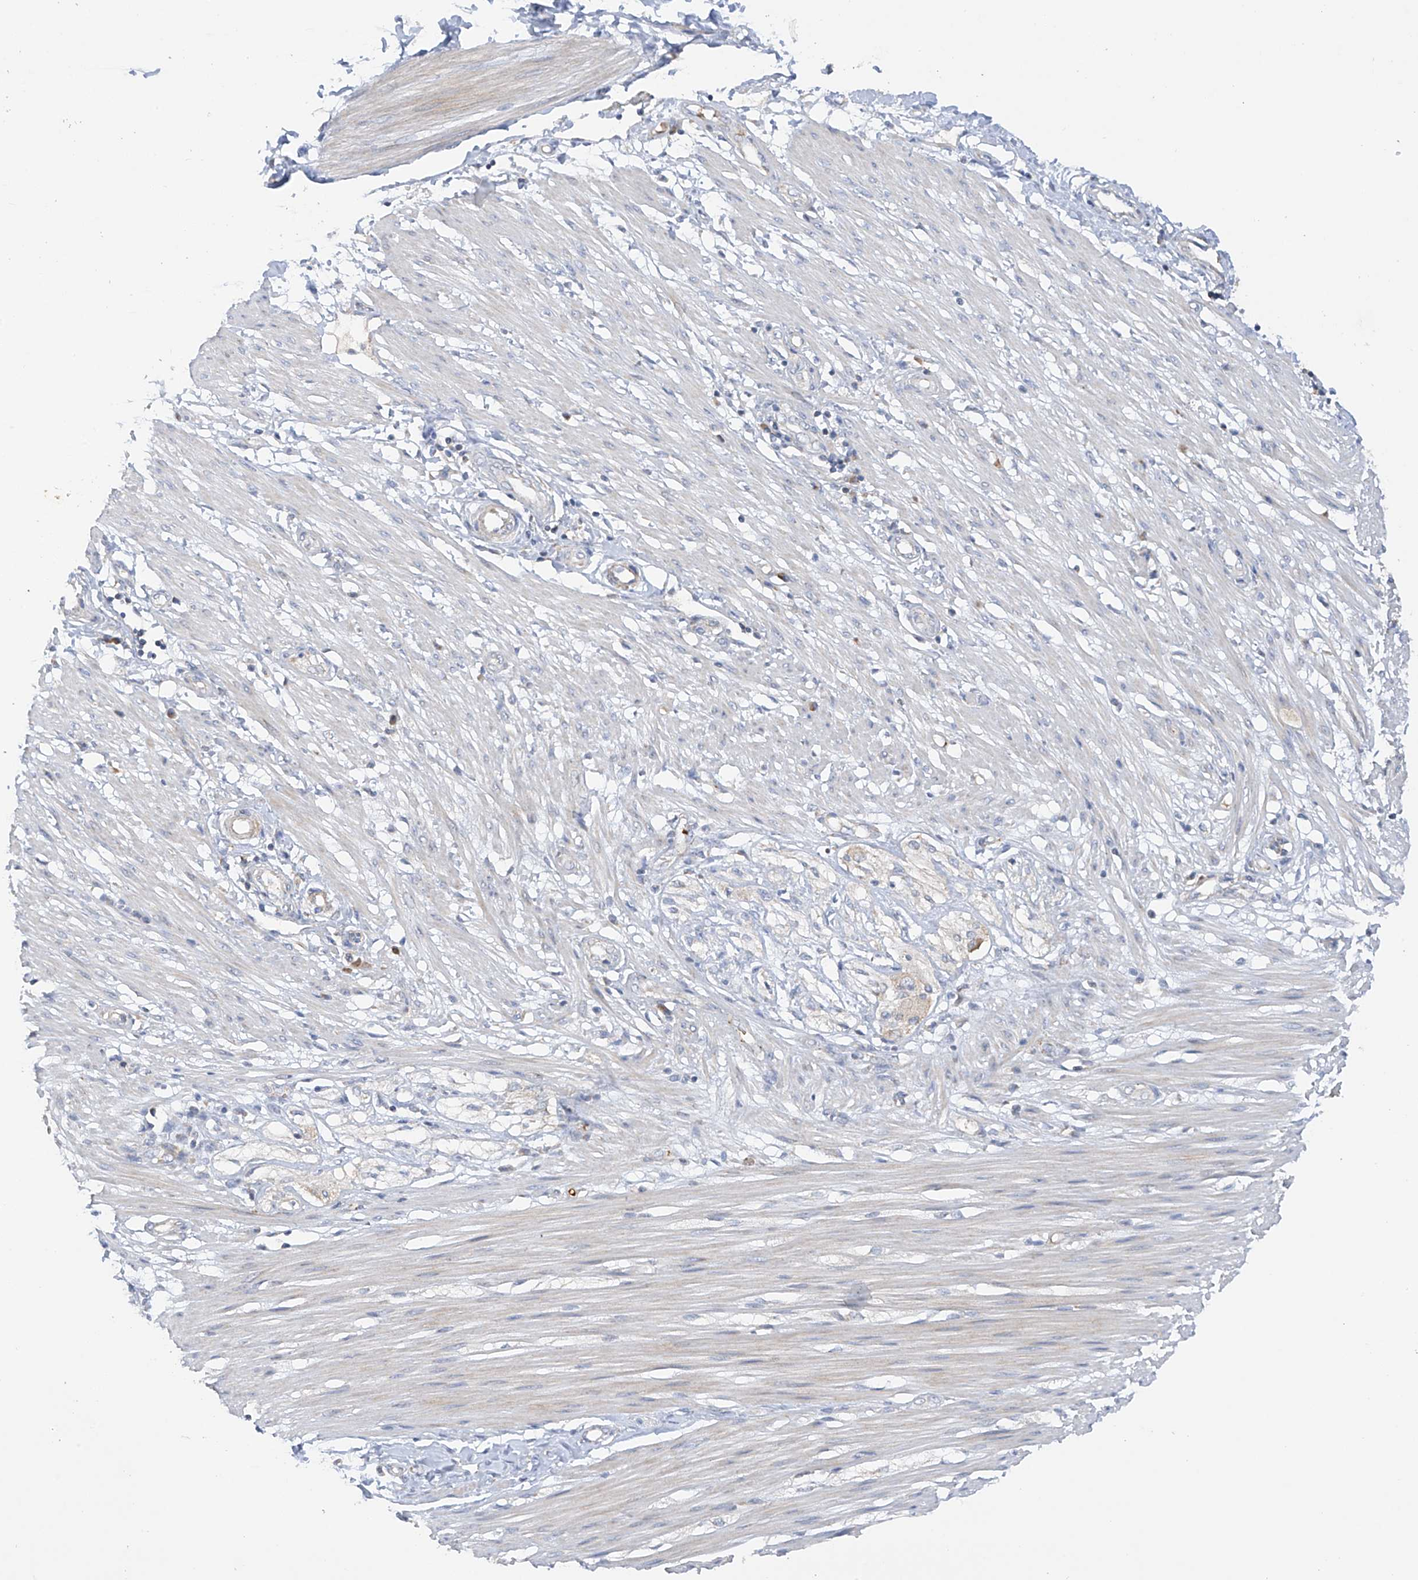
{"staining": {"intensity": "weak", "quantity": "<25%", "location": "cytoplasmic/membranous"}, "tissue": "smooth muscle", "cell_type": "Smooth muscle cells", "image_type": "normal", "snomed": [{"axis": "morphology", "description": "Normal tissue, NOS"}, {"axis": "morphology", "description": "Adenocarcinoma, NOS"}, {"axis": "topography", "description": "Colon"}, {"axis": "topography", "description": "Peripheral nerve tissue"}], "caption": "The histopathology image displays no staining of smooth muscle cells in normal smooth muscle. (DAB (3,3'-diaminobenzidine) IHC, high magnification).", "gene": "METTL18", "patient": {"sex": "male", "age": 14}}